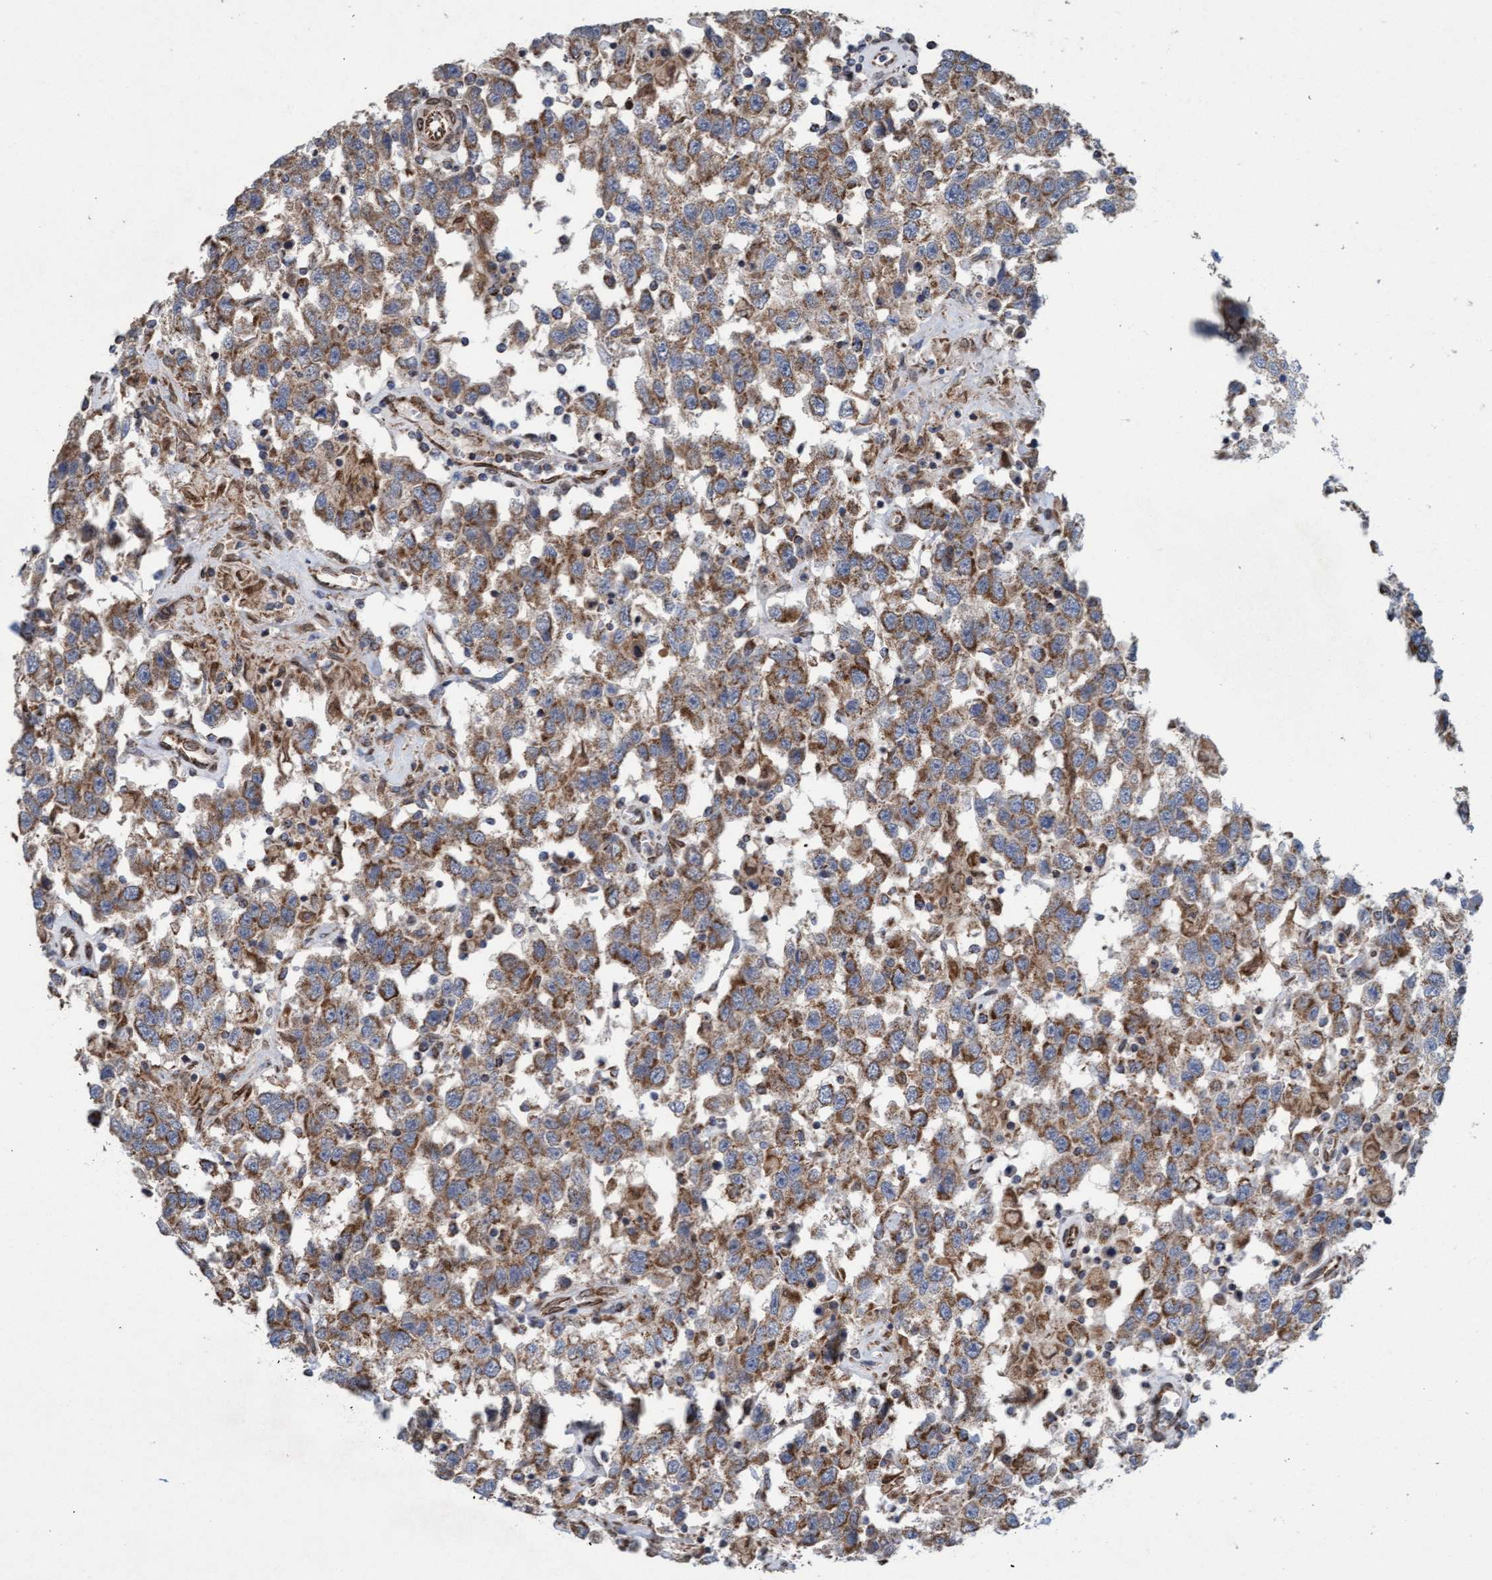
{"staining": {"intensity": "moderate", "quantity": ">75%", "location": "cytoplasmic/membranous"}, "tissue": "testis cancer", "cell_type": "Tumor cells", "image_type": "cancer", "snomed": [{"axis": "morphology", "description": "Seminoma, NOS"}, {"axis": "topography", "description": "Testis"}], "caption": "A high-resolution histopathology image shows immunohistochemistry staining of testis cancer, which reveals moderate cytoplasmic/membranous positivity in approximately >75% of tumor cells.", "gene": "MRPS23", "patient": {"sex": "male", "age": 41}}